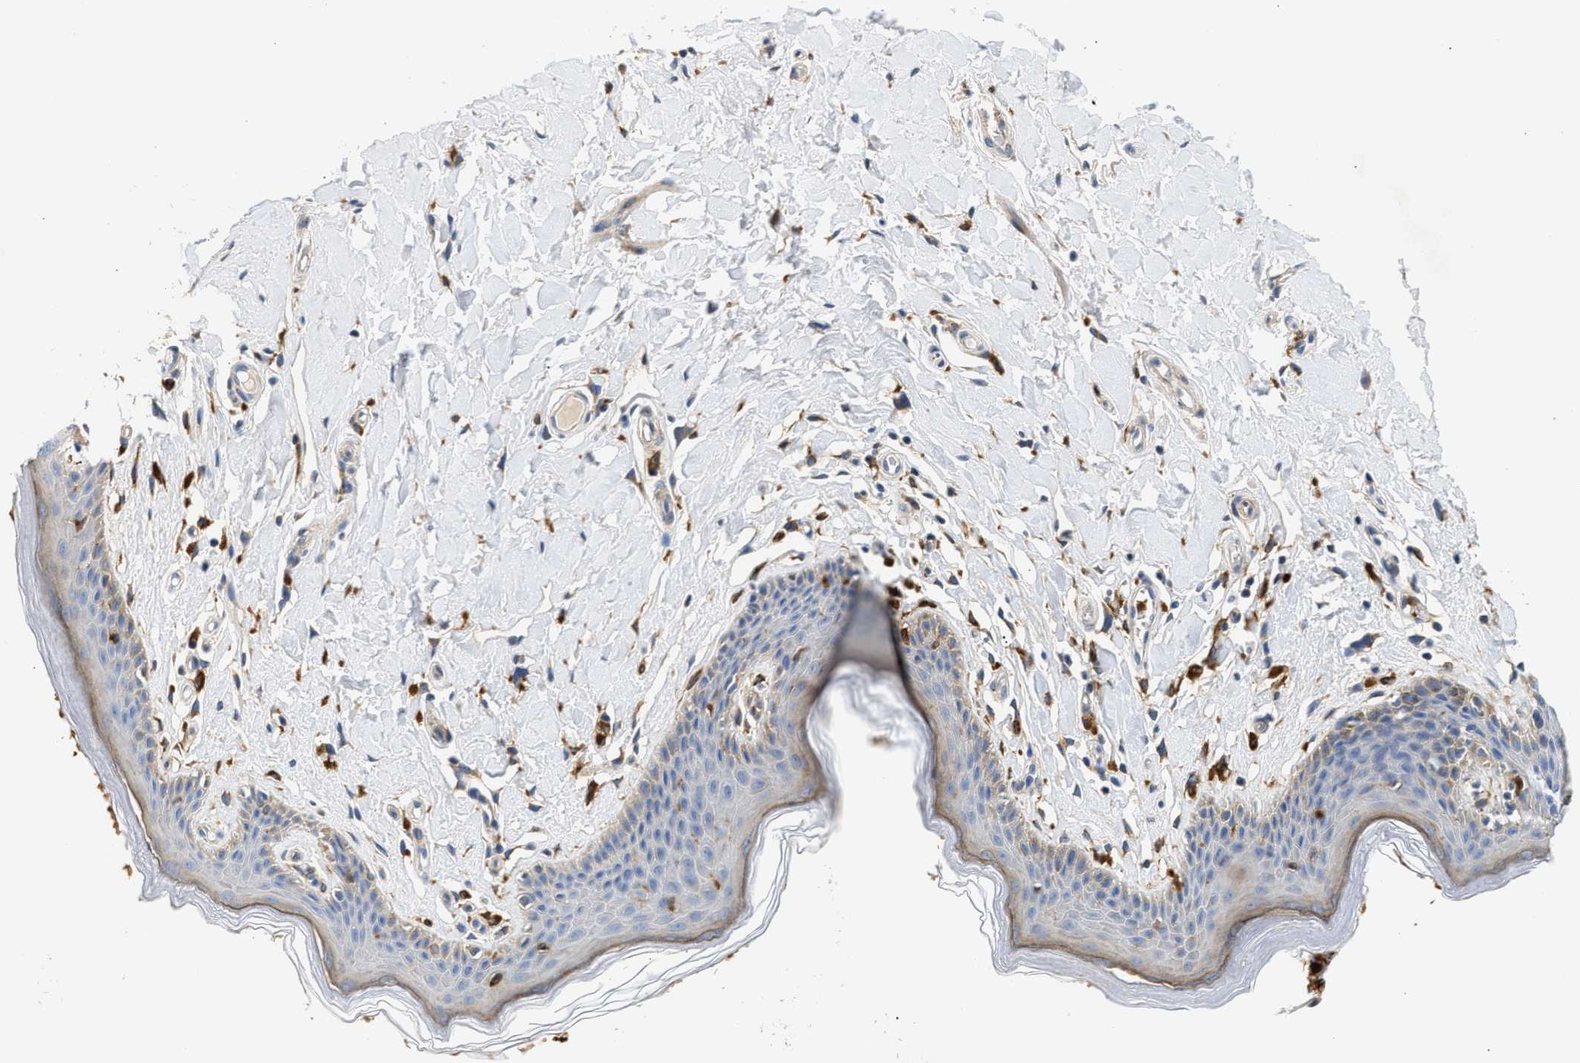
{"staining": {"intensity": "moderate", "quantity": "<25%", "location": "cytoplasmic/membranous"}, "tissue": "skin", "cell_type": "Epidermal cells", "image_type": "normal", "snomed": [{"axis": "morphology", "description": "Normal tissue, NOS"}, {"axis": "topography", "description": "Vulva"}], "caption": "Protein expression analysis of unremarkable skin shows moderate cytoplasmic/membranous positivity in approximately <25% of epidermal cells.", "gene": "RAB31", "patient": {"sex": "female", "age": 66}}